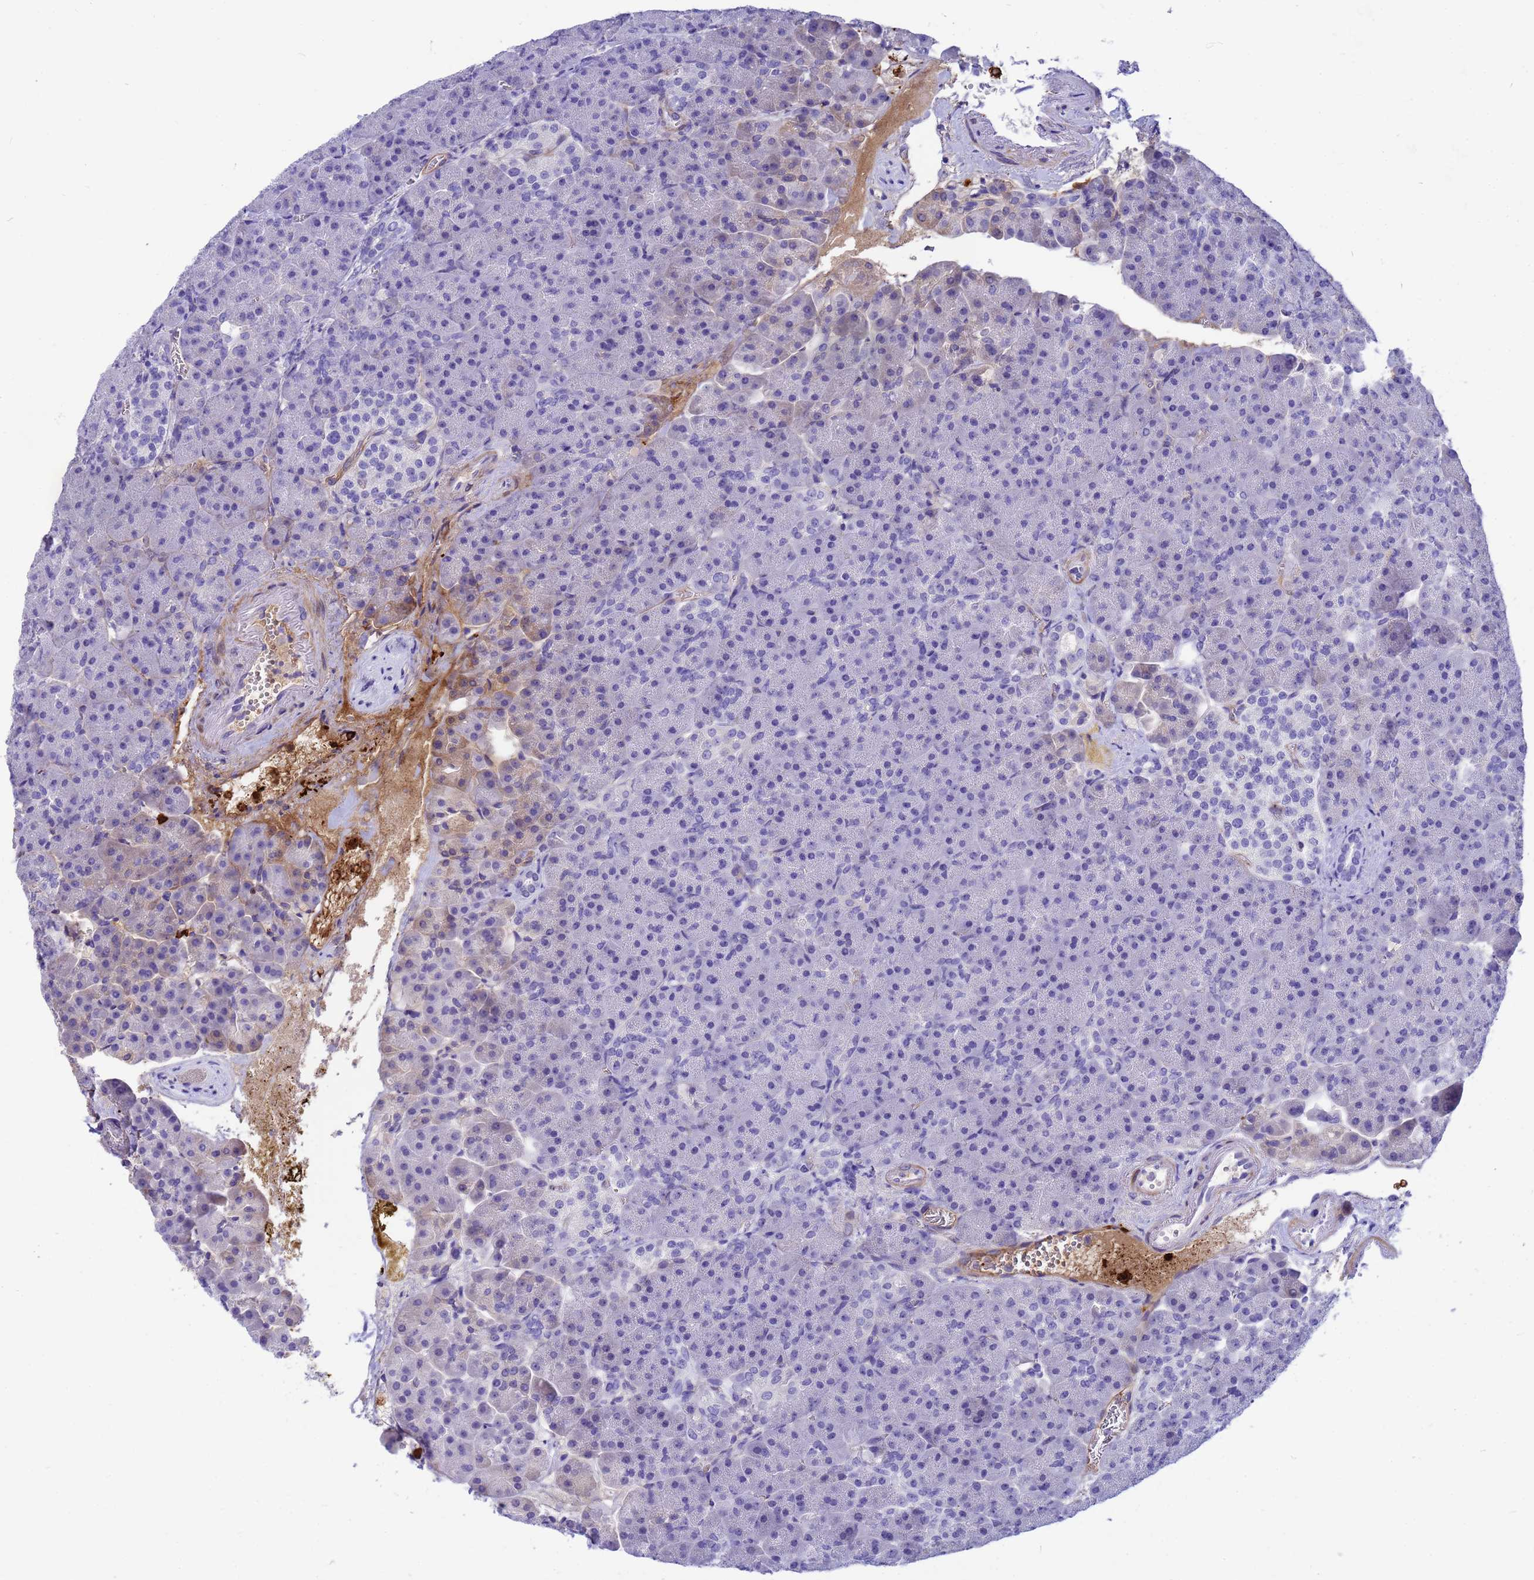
{"staining": {"intensity": "weak", "quantity": "<25%", "location": "cytoplasmic/membranous"}, "tissue": "pancreas", "cell_type": "Exocrine glandular cells", "image_type": "normal", "snomed": [{"axis": "morphology", "description": "Normal tissue, NOS"}, {"axis": "topography", "description": "Pancreas"}], "caption": "Immunohistochemistry of unremarkable pancreas demonstrates no staining in exocrine glandular cells.", "gene": "ORM1", "patient": {"sex": "female", "age": 74}}